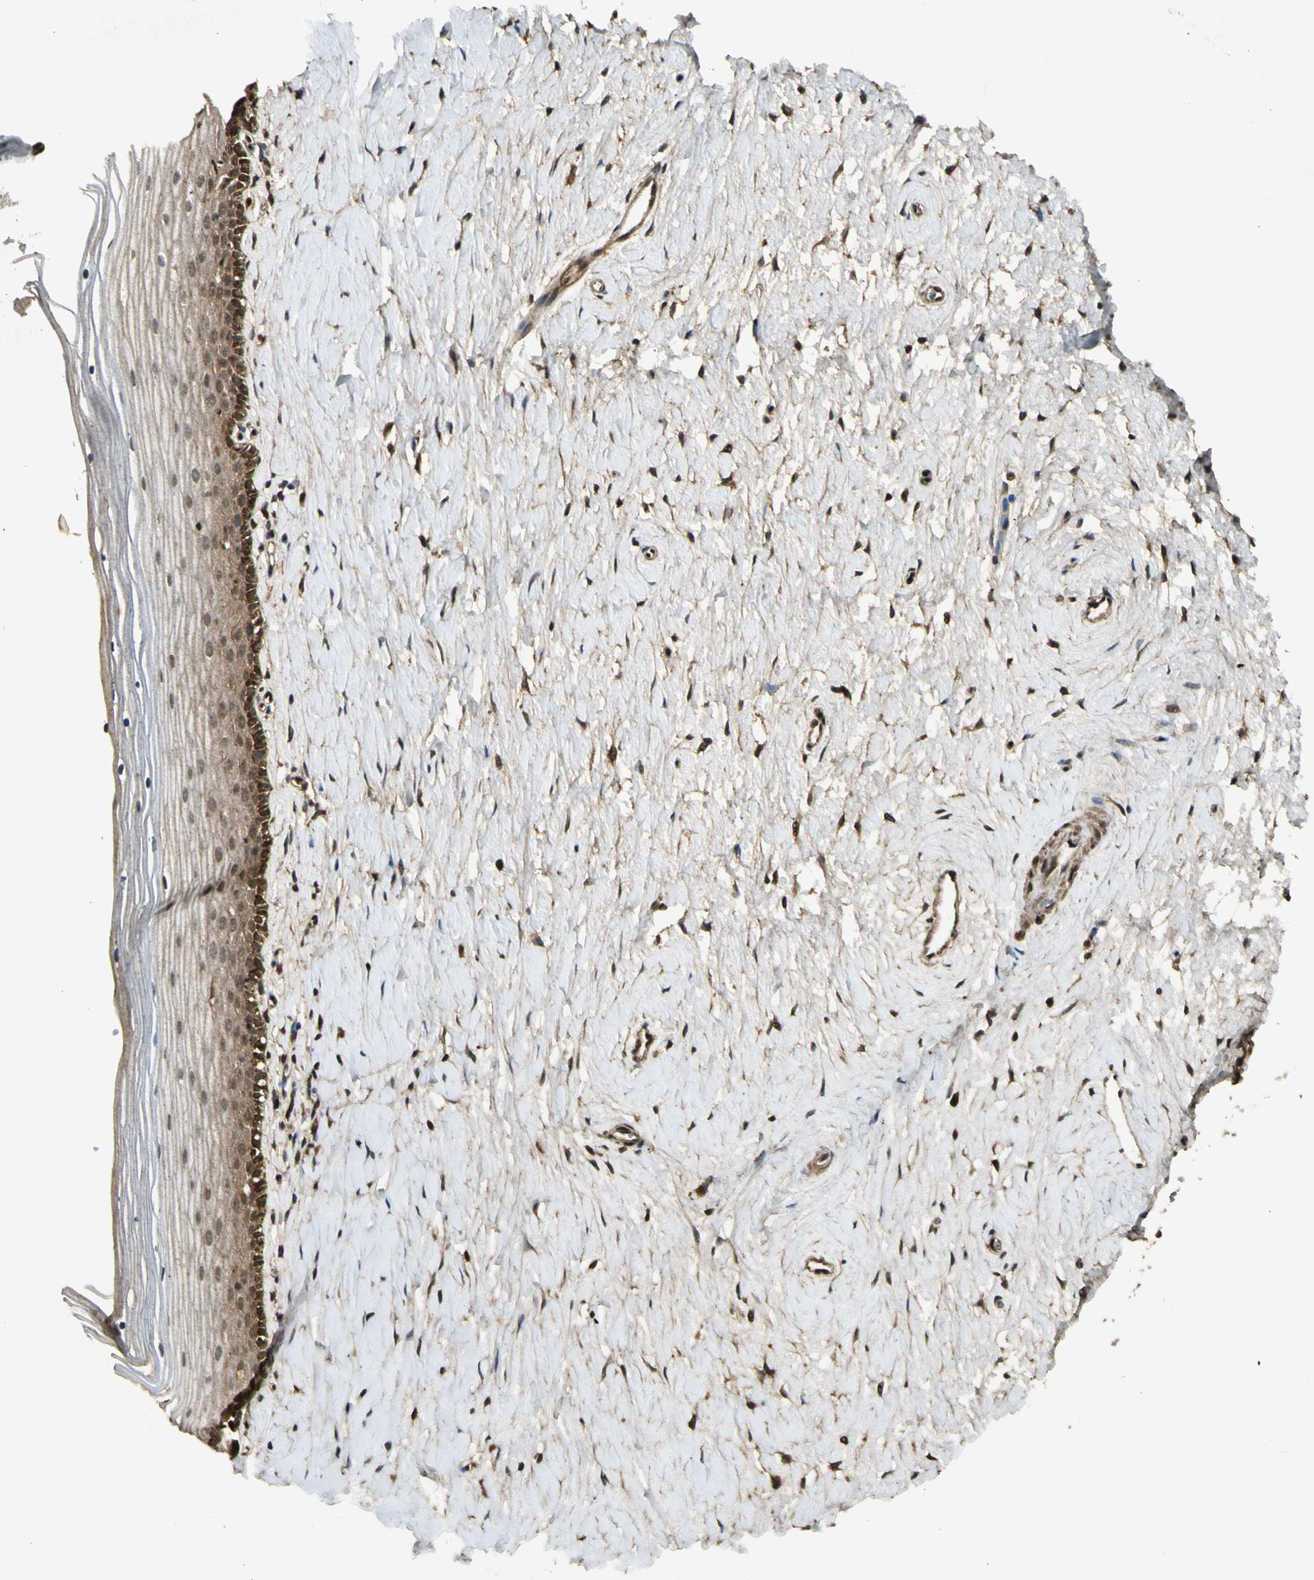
{"staining": {"intensity": "moderate", "quantity": ">75%", "location": "nuclear"}, "tissue": "cervix", "cell_type": "Glandular cells", "image_type": "normal", "snomed": [{"axis": "morphology", "description": "Normal tissue, NOS"}, {"axis": "topography", "description": "Cervix"}], "caption": "Benign cervix displays moderate nuclear staining in approximately >75% of glandular cells.", "gene": "GMEB2", "patient": {"sex": "female", "age": 39}}